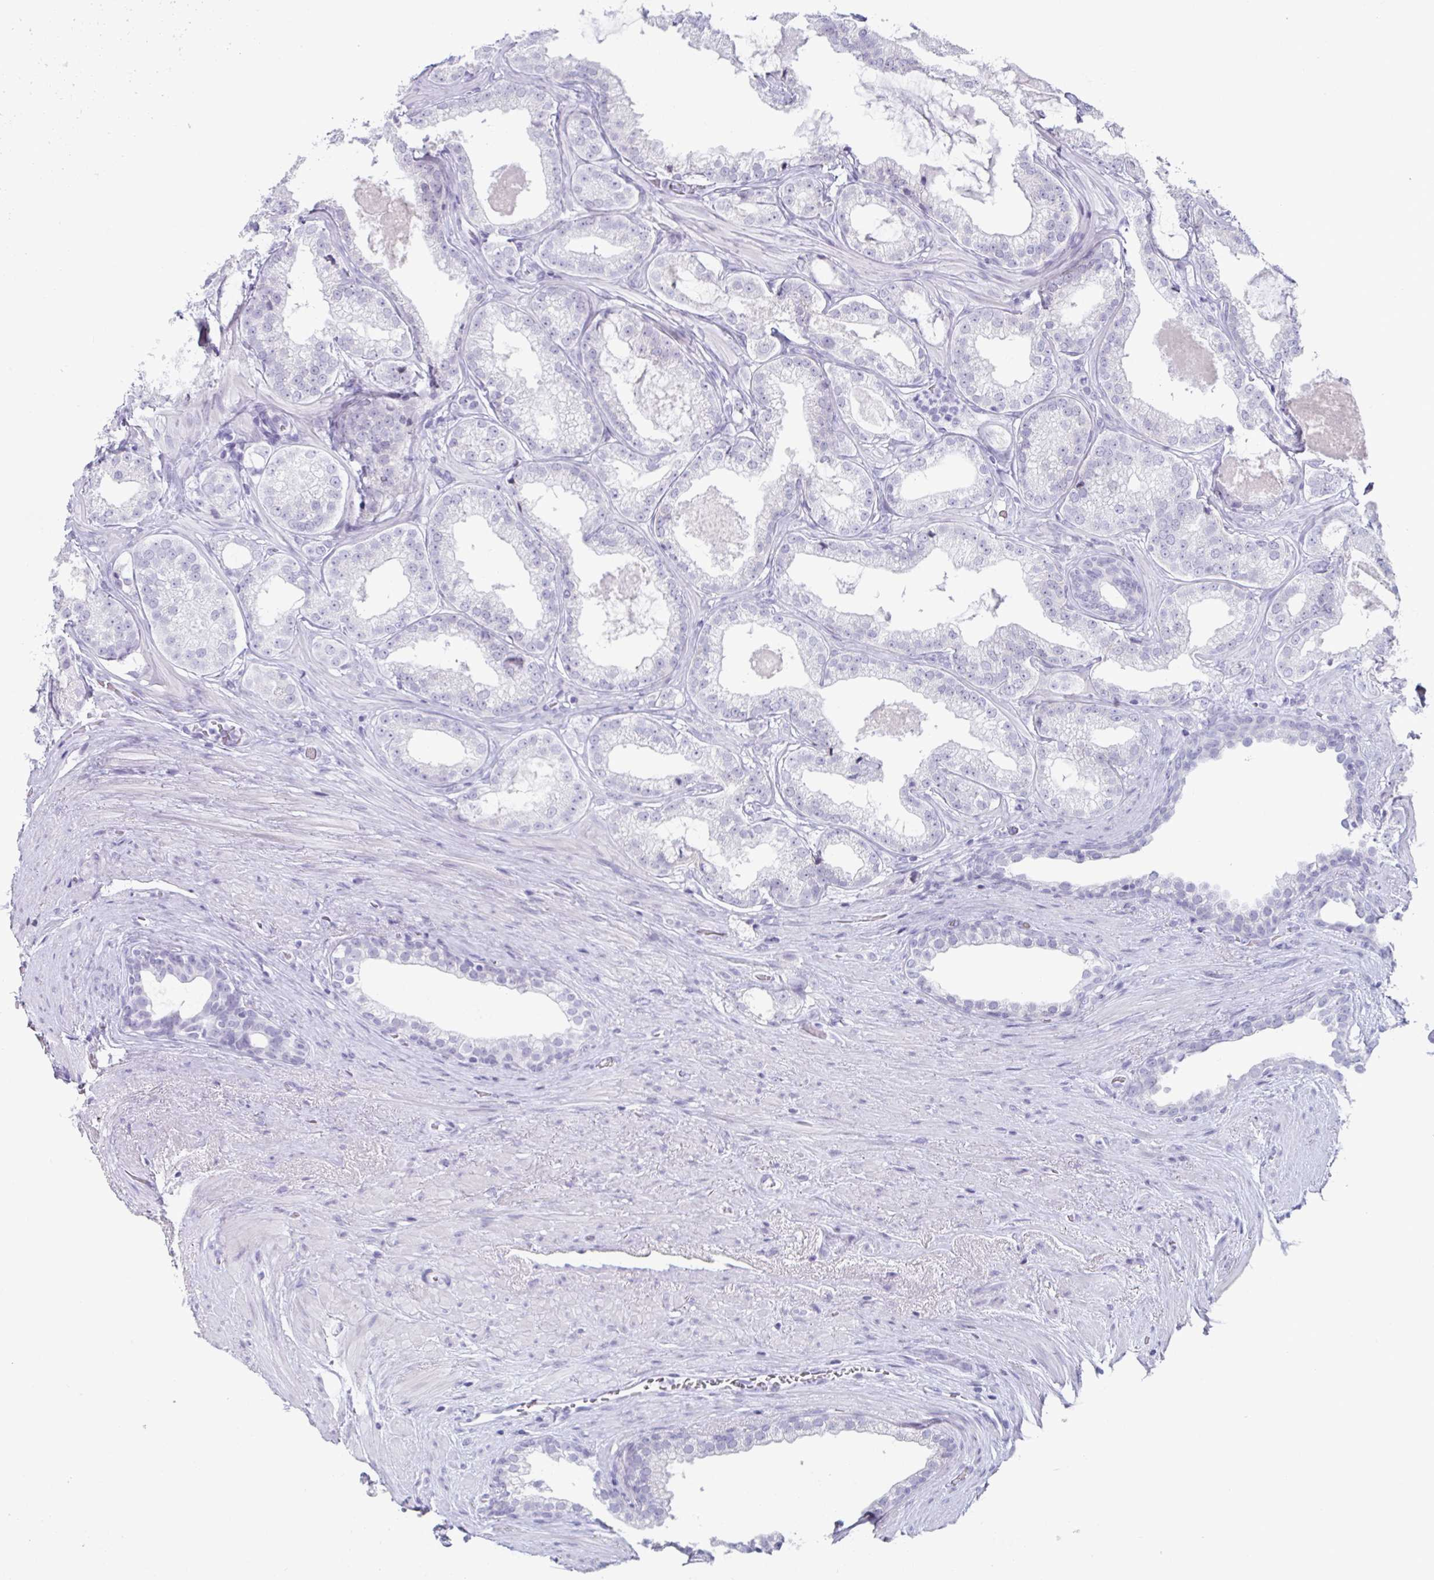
{"staining": {"intensity": "negative", "quantity": "none", "location": "none"}, "tissue": "prostate cancer", "cell_type": "Tumor cells", "image_type": "cancer", "snomed": [{"axis": "morphology", "description": "Adenocarcinoma, High grade"}, {"axis": "topography", "description": "Prostate"}], "caption": "Histopathology image shows no significant protein positivity in tumor cells of adenocarcinoma (high-grade) (prostate).", "gene": "VSIG10L", "patient": {"sex": "male", "age": 65}}